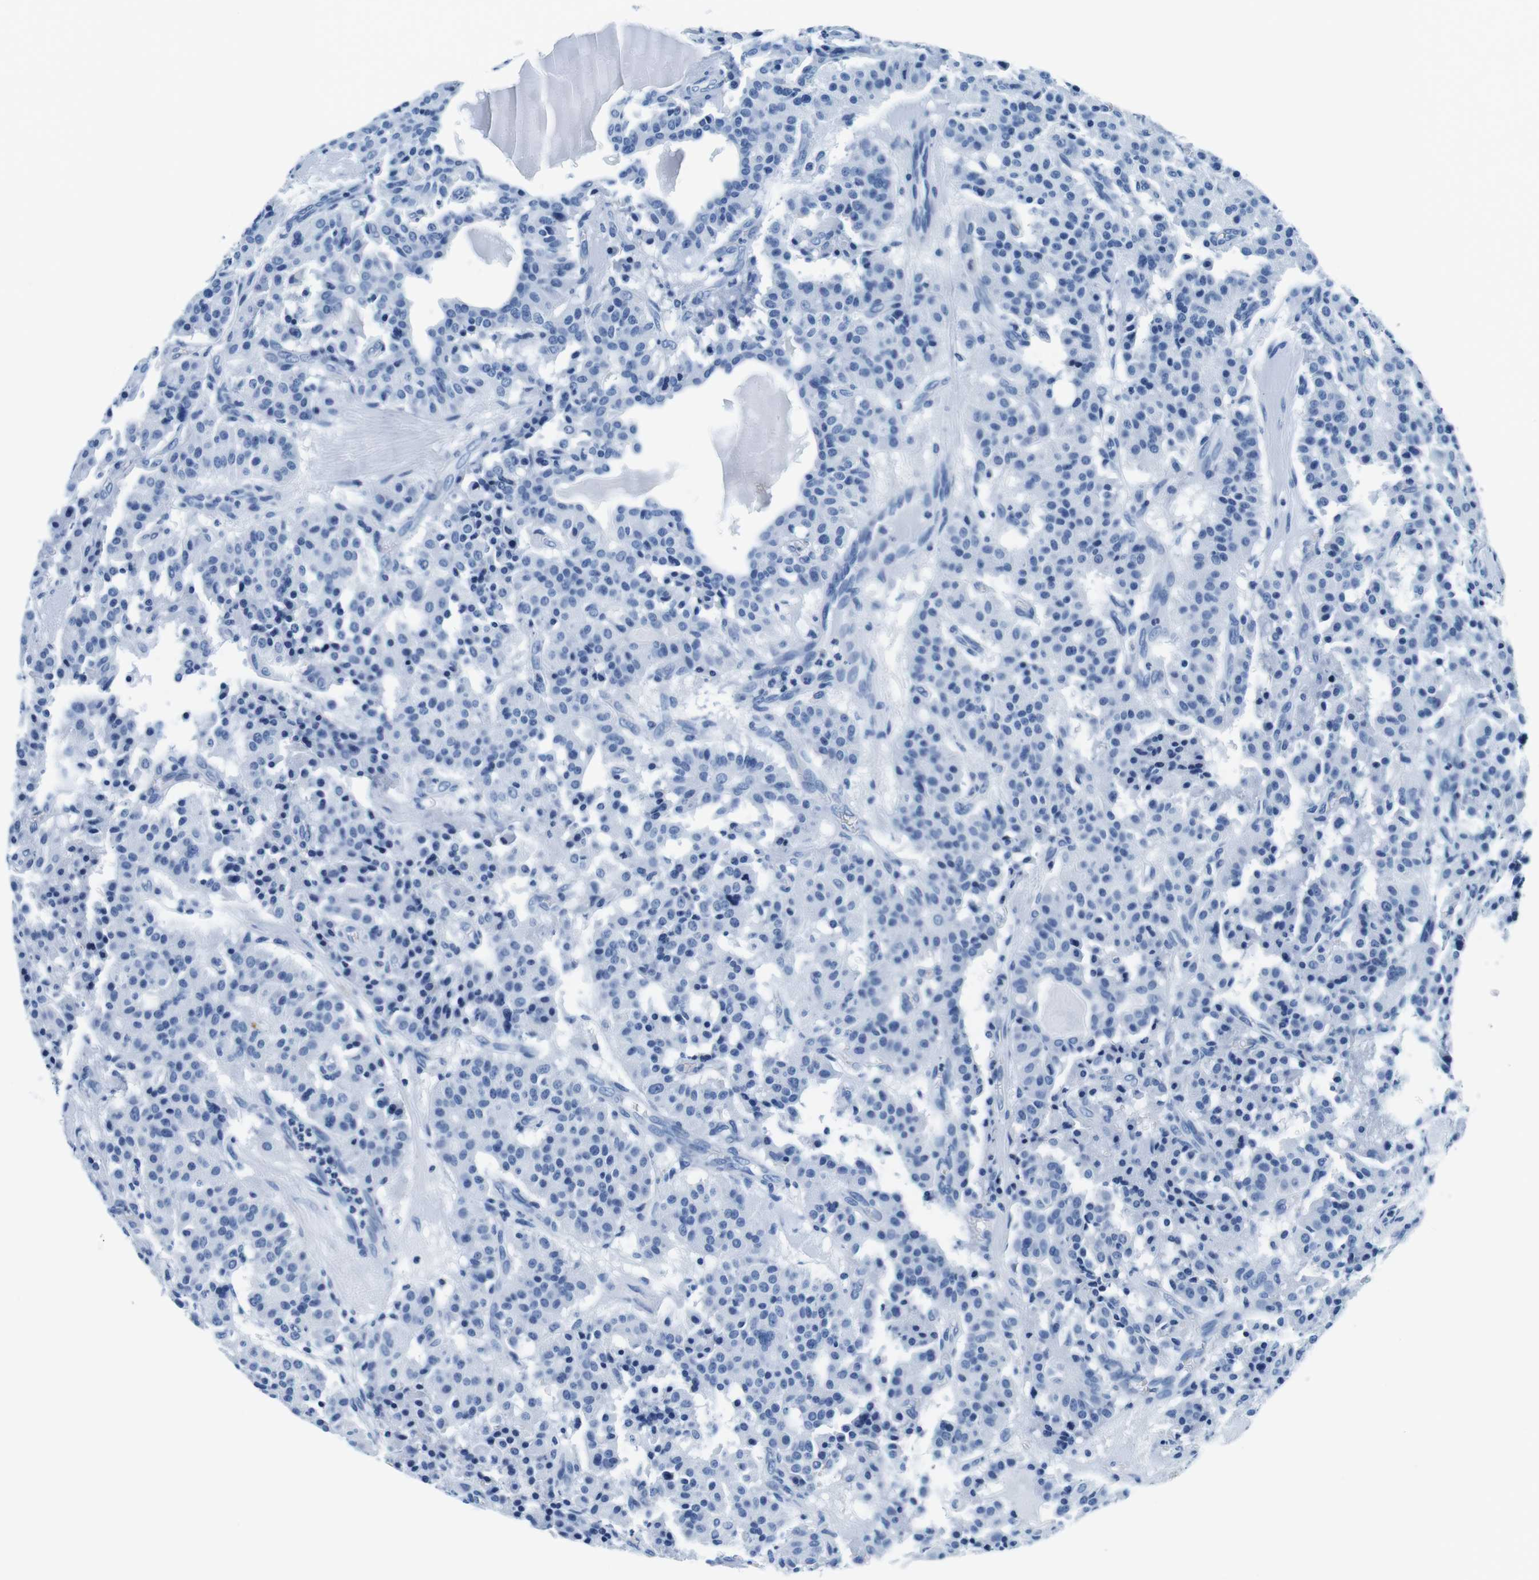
{"staining": {"intensity": "negative", "quantity": "none", "location": "none"}, "tissue": "carcinoid", "cell_type": "Tumor cells", "image_type": "cancer", "snomed": [{"axis": "morphology", "description": "Carcinoid, malignant, NOS"}, {"axis": "topography", "description": "Lung"}], "caption": "Micrograph shows no significant protein positivity in tumor cells of carcinoid.", "gene": "ELANE", "patient": {"sex": "male", "age": 30}}